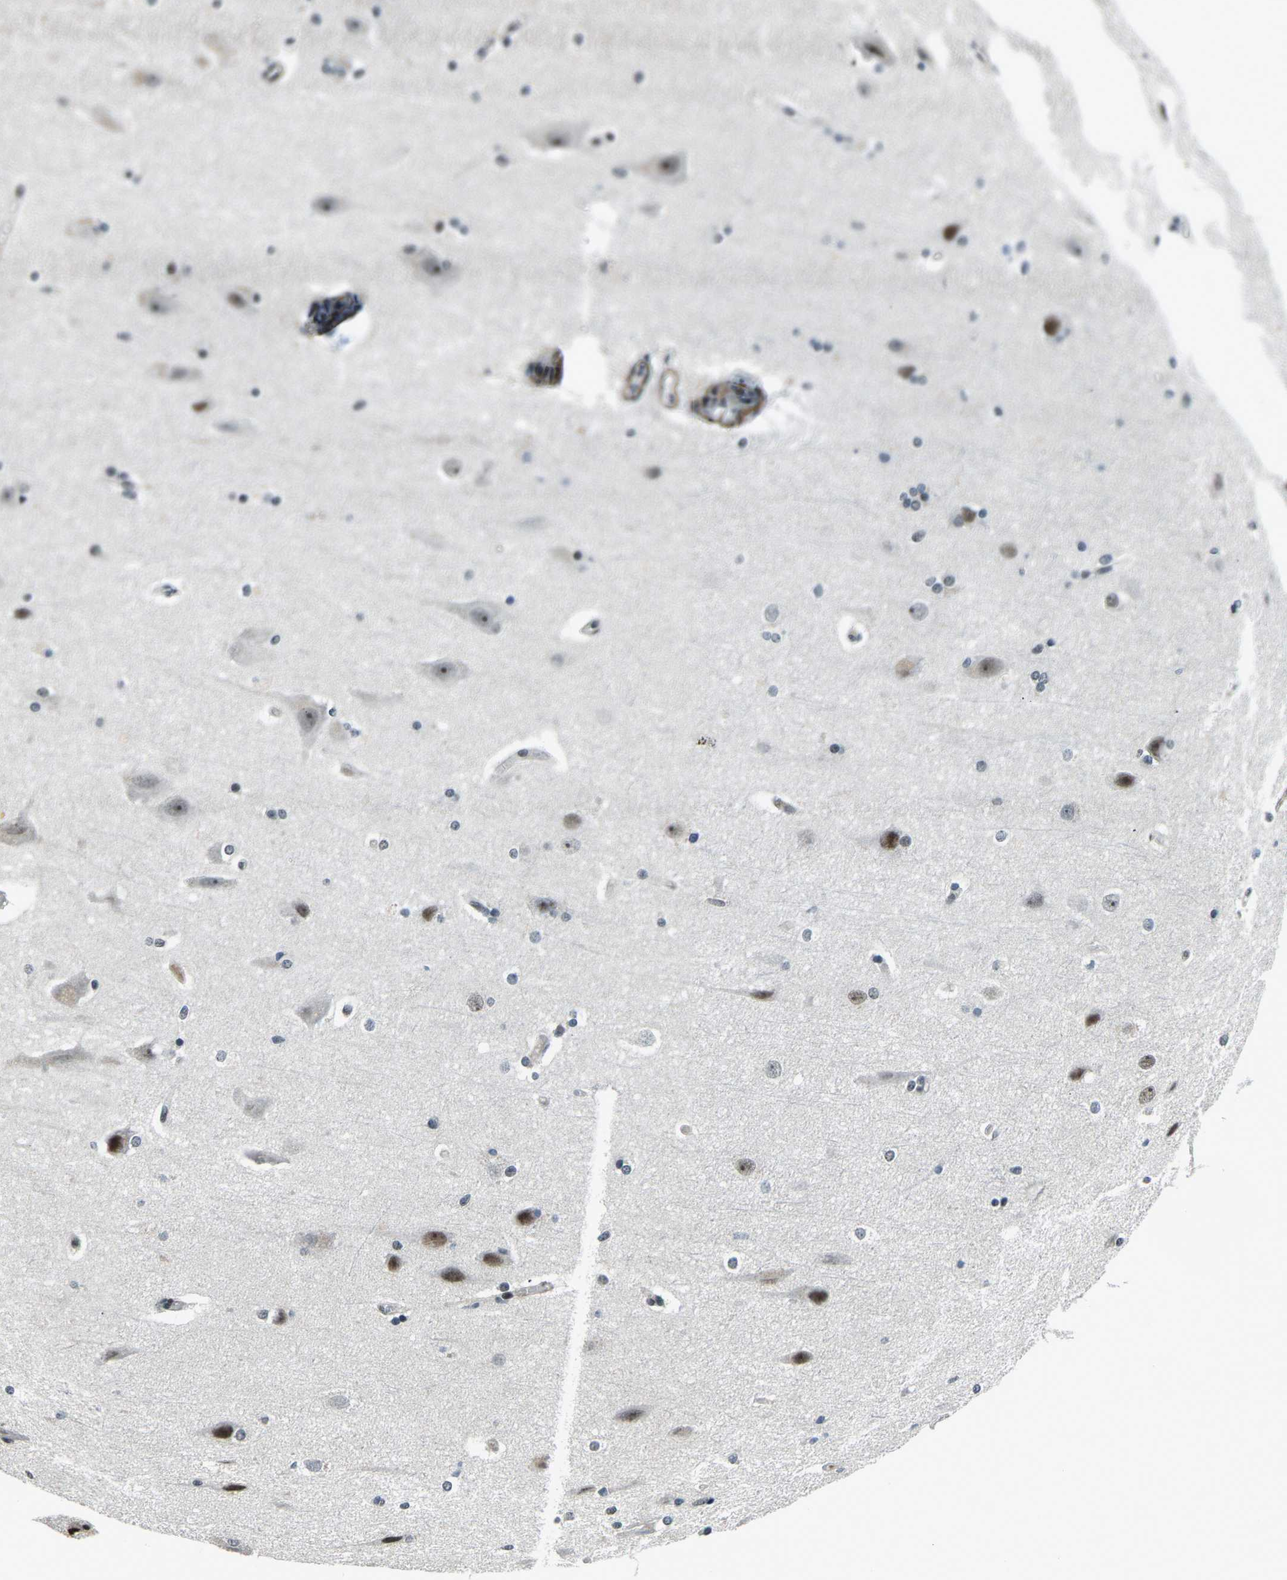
{"staining": {"intensity": "negative", "quantity": "none", "location": "none"}, "tissue": "cerebral cortex", "cell_type": "Endothelial cells", "image_type": "normal", "snomed": [{"axis": "morphology", "description": "Normal tissue, NOS"}, {"axis": "topography", "description": "Cerebral cortex"}, {"axis": "topography", "description": "Hippocampus"}], "caption": "Micrograph shows no significant protein positivity in endothelial cells of normal cerebral cortex. (DAB (3,3'-diaminobenzidine) immunohistochemistry (IHC) visualized using brightfield microscopy, high magnification).", "gene": "PRCC", "patient": {"sex": "female", "age": 19}}